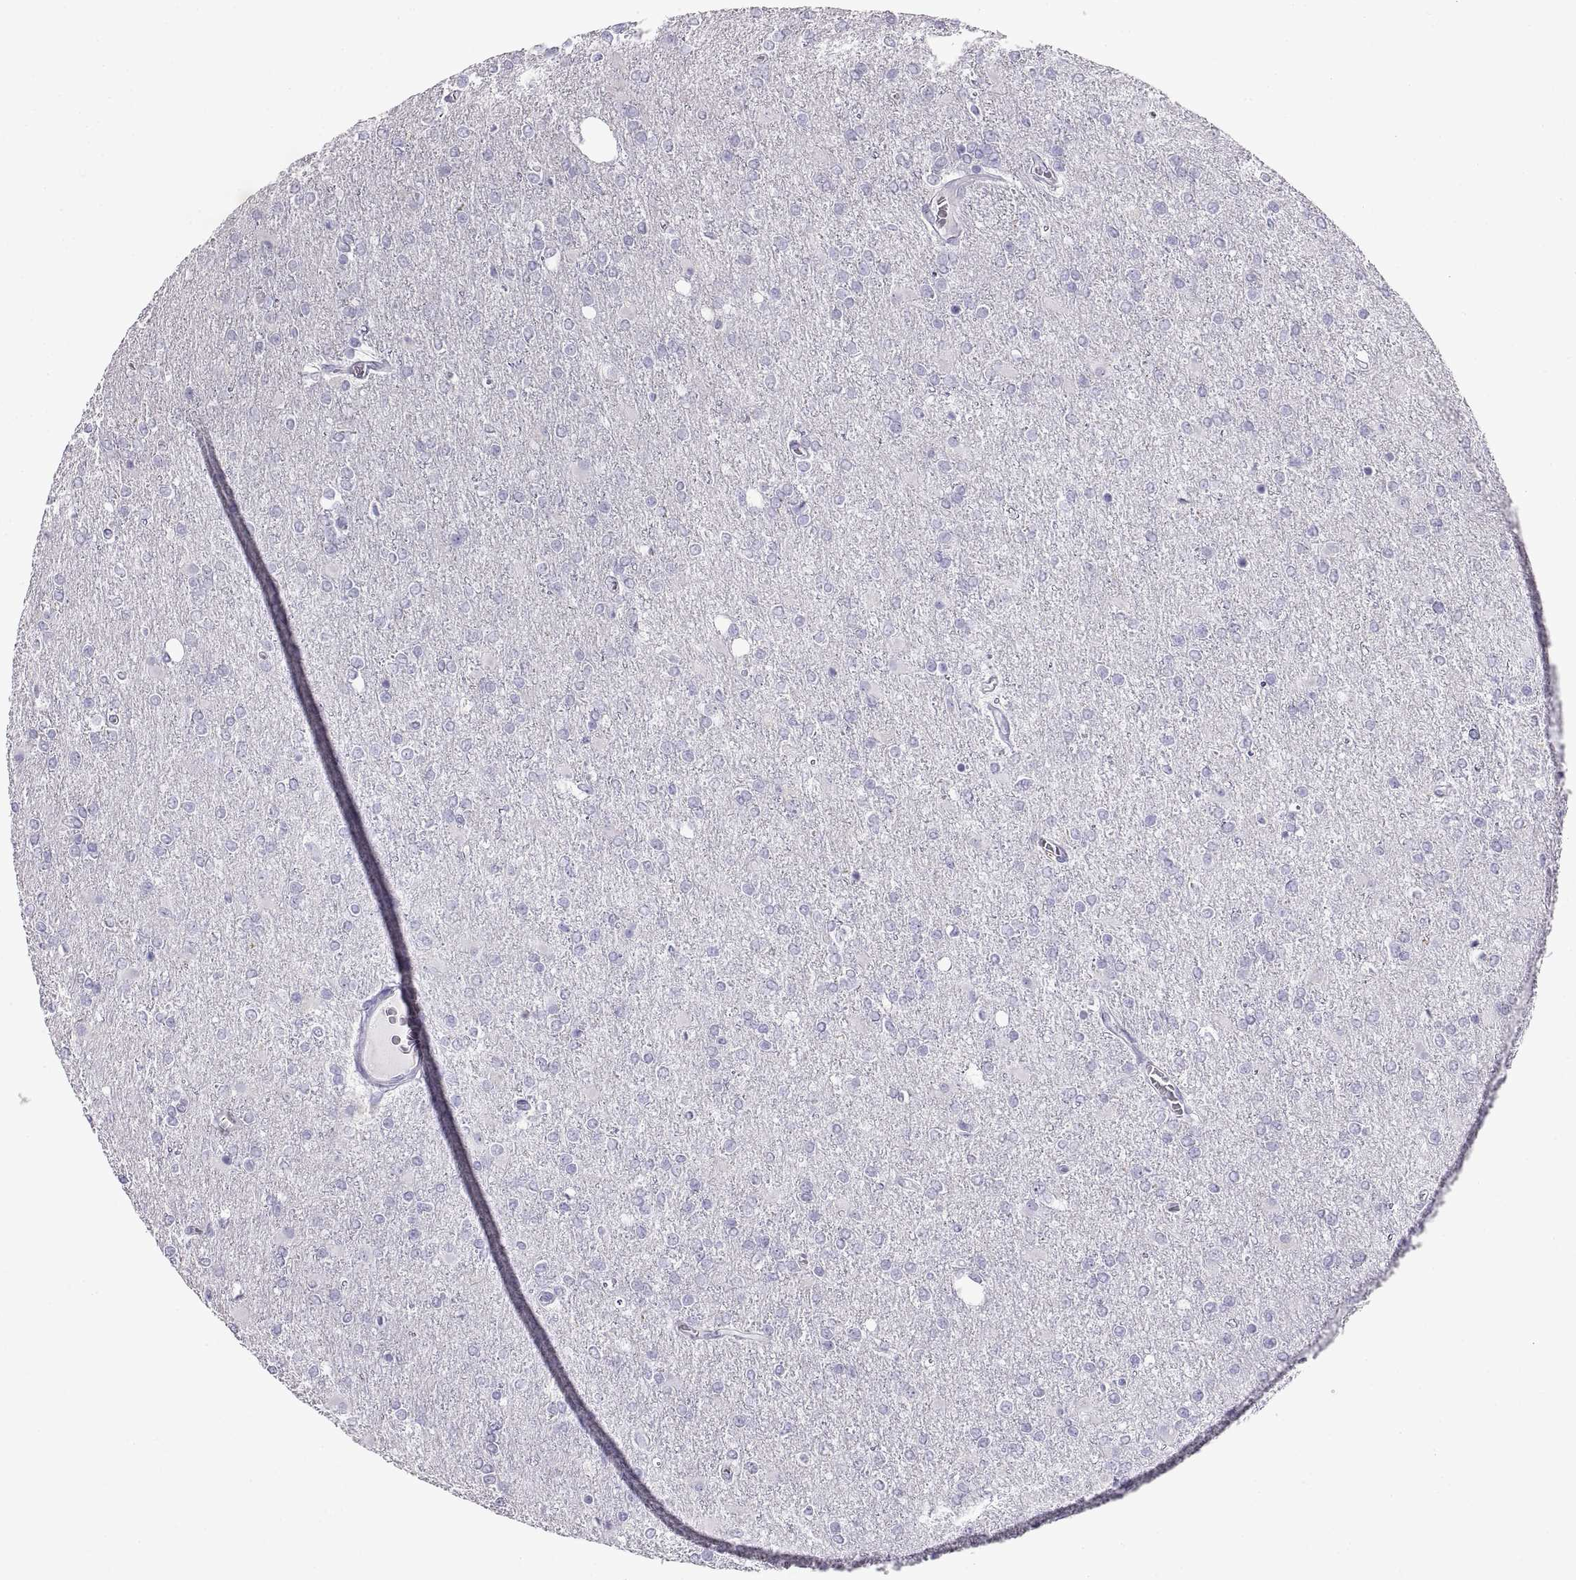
{"staining": {"intensity": "negative", "quantity": "none", "location": "none"}, "tissue": "glioma", "cell_type": "Tumor cells", "image_type": "cancer", "snomed": [{"axis": "morphology", "description": "Glioma, malignant, High grade"}, {"axis": "topography", "description": "Cerebral cortex"}], "caption": "Immunohistochemistry (IHC) histopathology image of neoplastic tissue: high-grade glioma (malignant) stained with DAB (3,3'-diaminobenzidine) shows no significant protein expression in tumor cells. (Immunohistochemistry (IHC), brightfield microscopy, high magnification).", "gene": "RLBP1", "patient": {"sex": "male", "age": 70}}